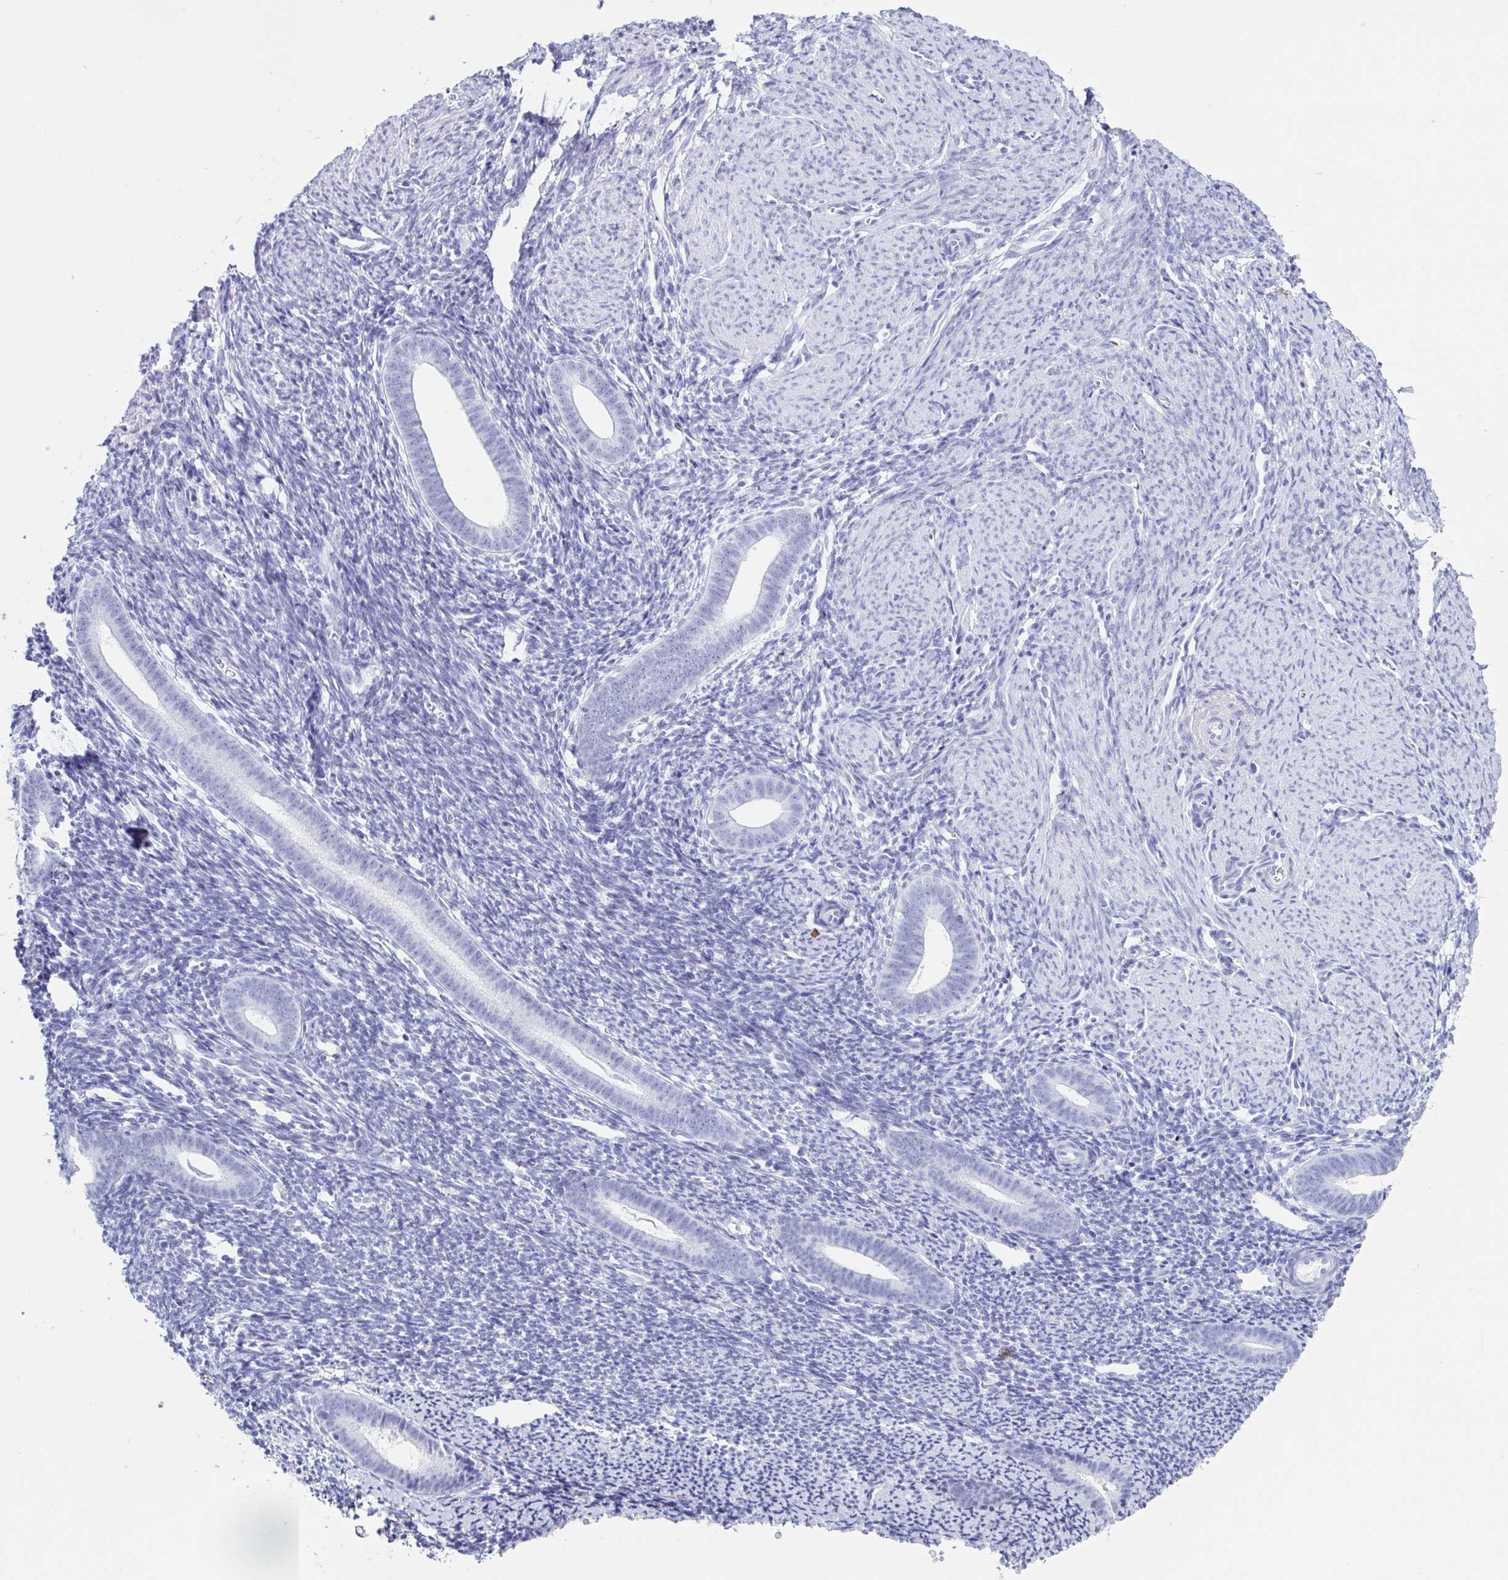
{"staining": {"intensity": "negative", "quantity": "none", "location": "none"}, "tissue": "endometrium", "cell_type": "Cells in endometrial stroma", "image_type": "normal", "snomed": [{"axis": "morphology", "description": "Normal tissue, NOS"}, {"axis": "topography", "description": "Endometrium"}], "caption": "Immunohistochemistry image of benign endometrium: endometrium stained with DAB (3,3'-diaminobenzidine) exhibits no significant protein positivity in cells in endometrial stroma. (DAB (3,3'-diaminobenzidine) immunohistochemistry with hematoxylin counter stain).", "gene": "CD164L2", "patient": {"sex": "female", "age": 39}}